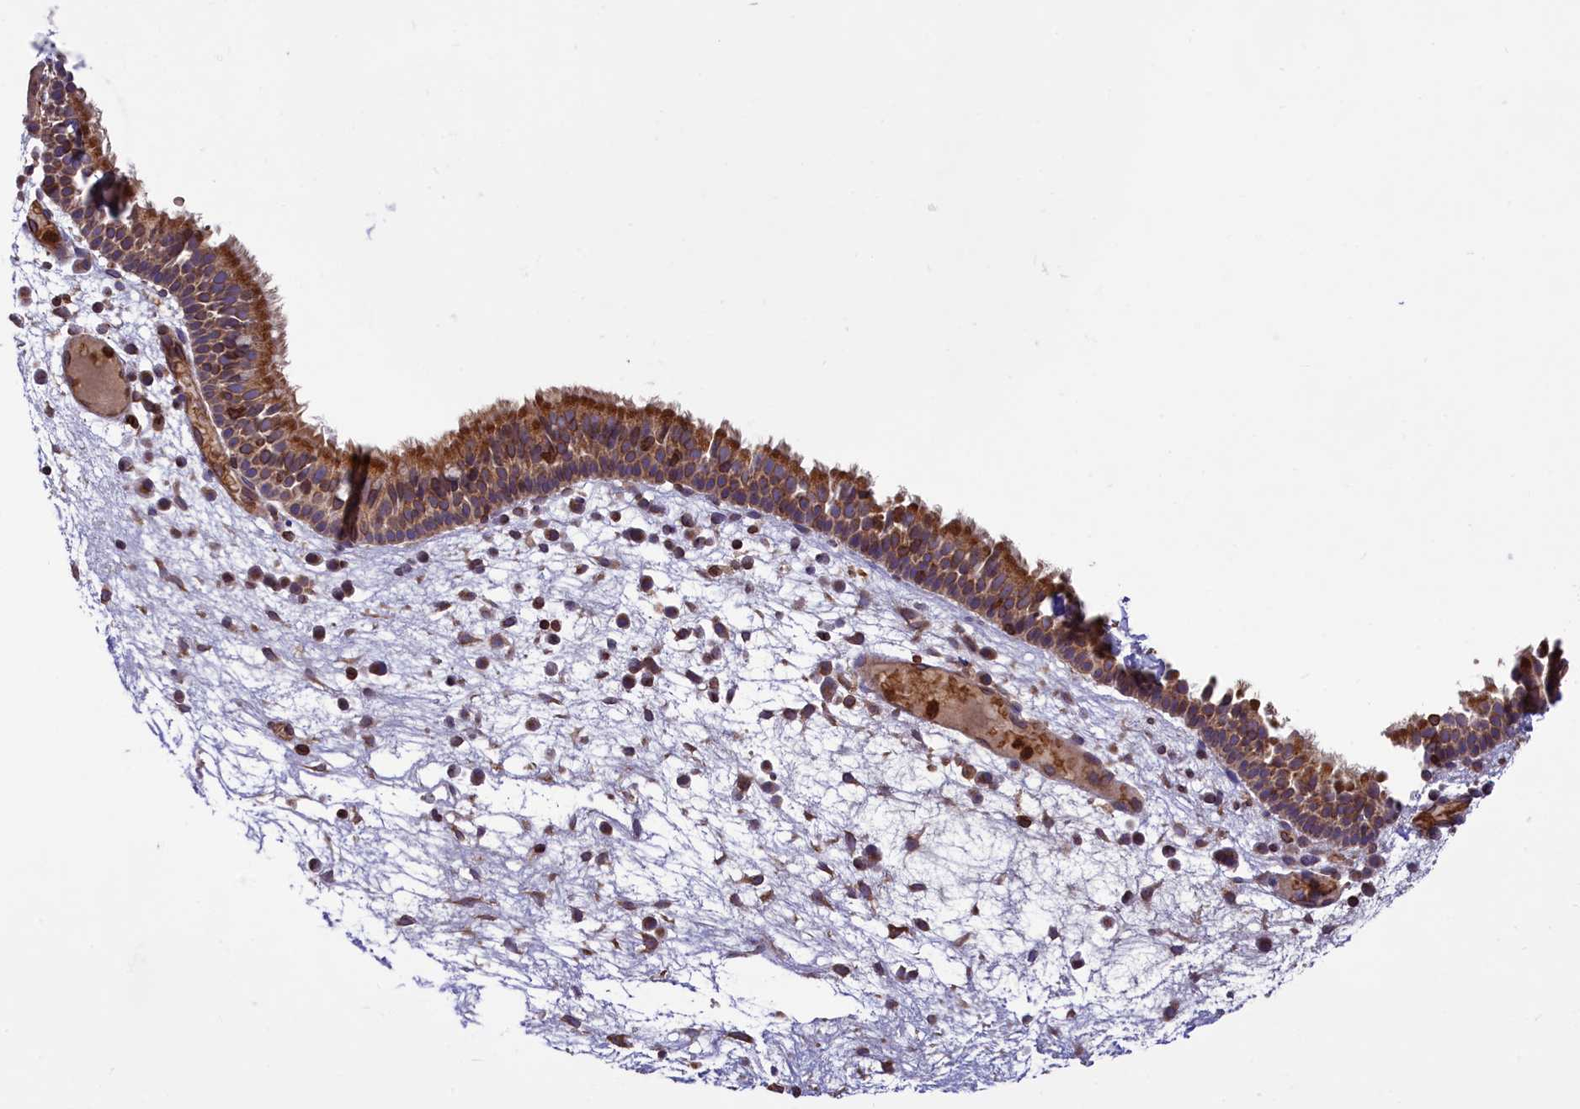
{"staining": {"intensity": "moderate", "quantity": ">75%", "location": "cytoplasmic/membranous"}, "tissue": "nasopharynx", "cell_type": "Respiratory epithelial cells", "image_type": "normal", "snomed": [{"axis": "morphology", "description": "Normal tissue, NOS"}, {"axis": "morphology", "description": "Inflammation, NOS"}, {"axis": "morphology", "description": "Malignant melanoma, Metastatic site"}, {"axis": "topography", "description": "Nasopharynx"}], "caption": "IHC micrograph of benign human nasopharynx stained for a protein (brown), which displays medium levels of moderate cytoplasmic/membranous staining in approximately >75% of respiratory epithelial cells.", "gene": "PKHD1L1", "patient": {"sex": "male", "age": 70}}